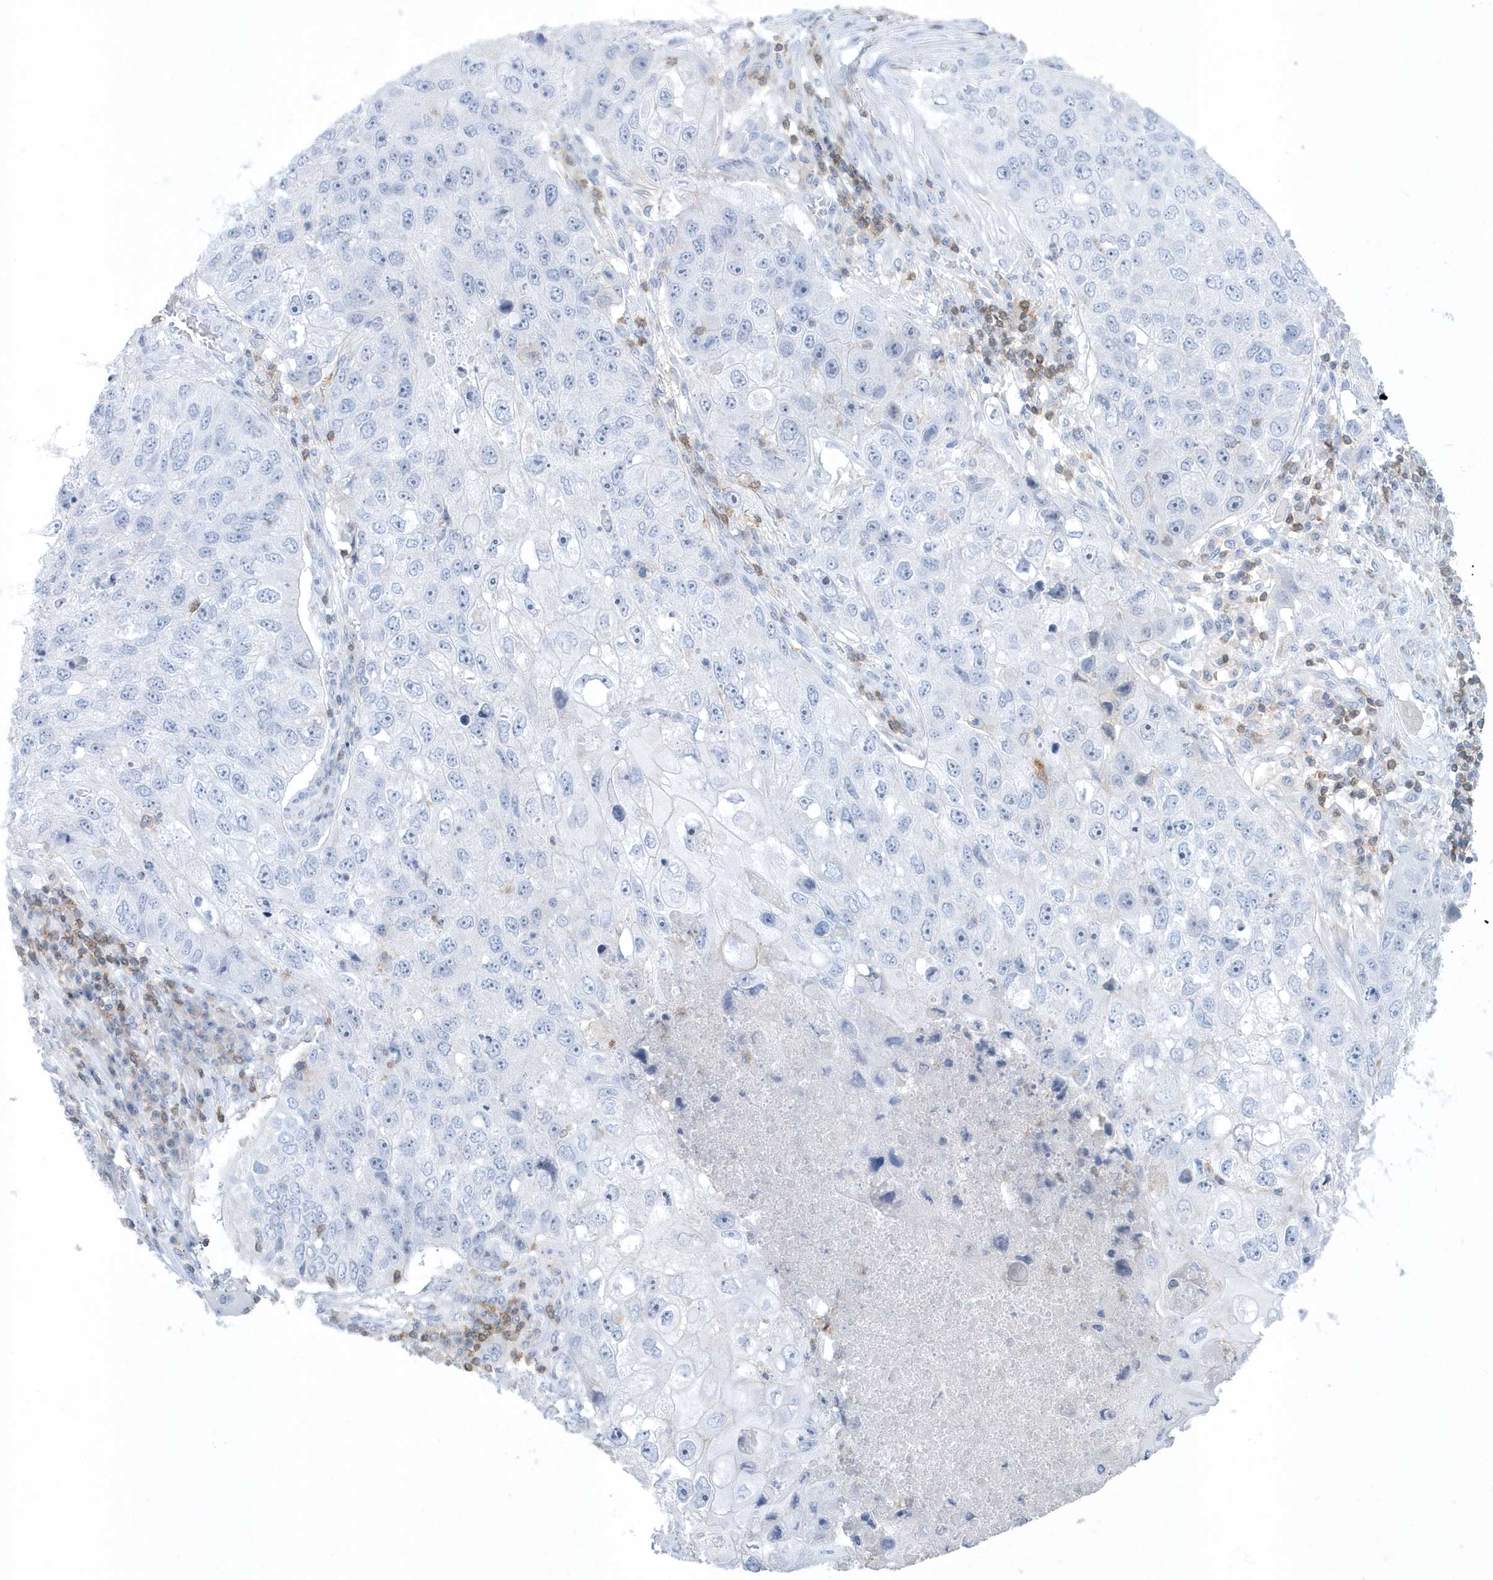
{"staining": {"intensity": "negative", "quantity": "none", "location": "none"}, "tissue": "lung cancer", "cell_type": "Tumor cells", "image_type": "cancer", "snomed": [{"axis": "morphology", "description": "Squamous cell carcinoma, NOS"}, {"axis": "topography", "description": "Lung"}], "caption": "There is no significant positivity in tumor cells of lung cancer (squamous cell carcinoma). The staining is performed using DAB brown chromogen with nuclei counter-stained in using hematoxylin.", "gene": "PSD4", "patient": {"sex": "male", "age": 61}}